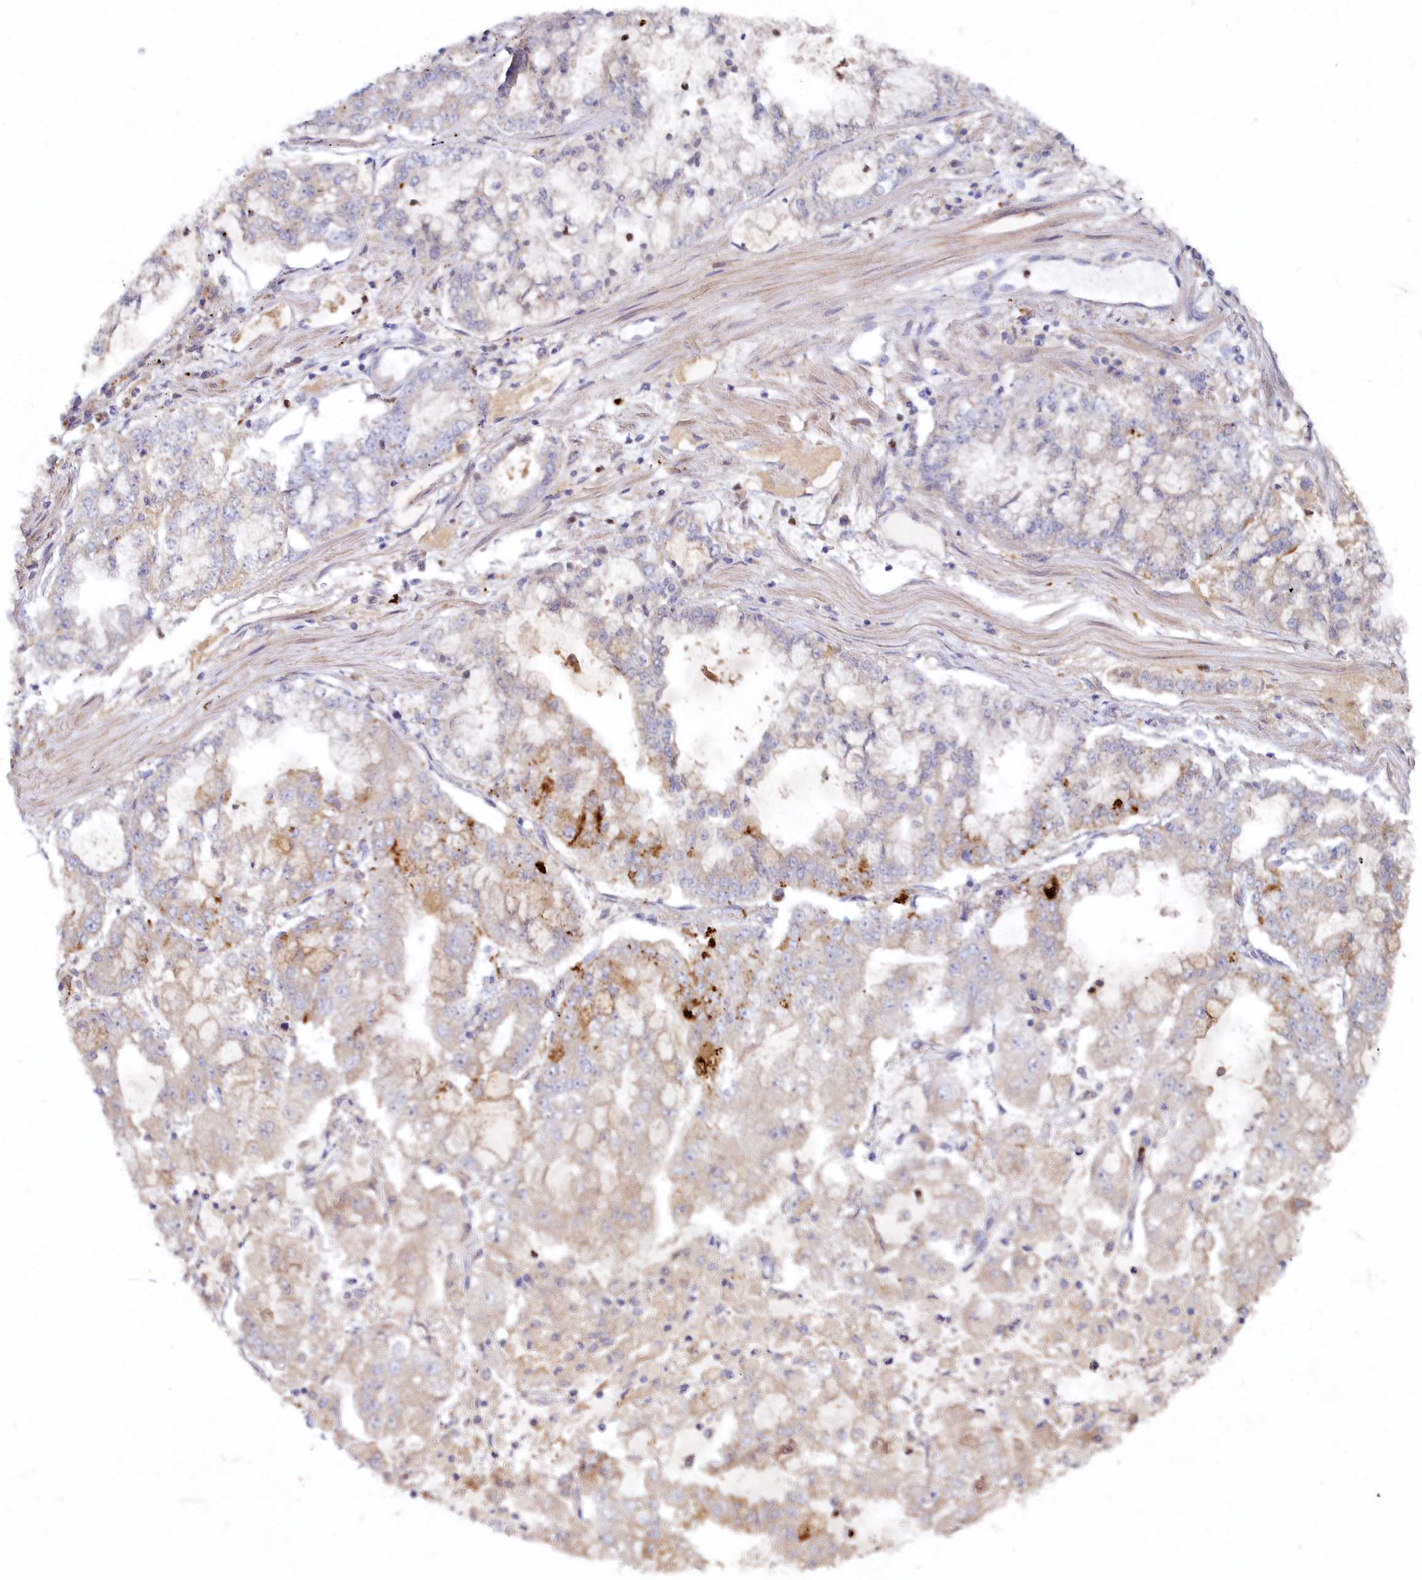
{"staining": {"intensity": "moderate", "quantity": "<25%", "location": "cytoplasmic/membranous"}, "tissue": "stomach cancer", "cell_type": "Tumor cells", "image_type": "cancer", "snomed": [{"axis": "morphology", "description": "Adenocarcinoma, NOS"}, {"axis": "topography", "description": "Stomach"}], "caption": "Stomach cancer (adenocarcinoma) was stained to show a protein in brown. There is low levels of moderate cytoplasmic/membranous expression in approximately <25% of tumor cells.", "gene": "HERC3", "patient": {"sex": "male", "age": 76}}